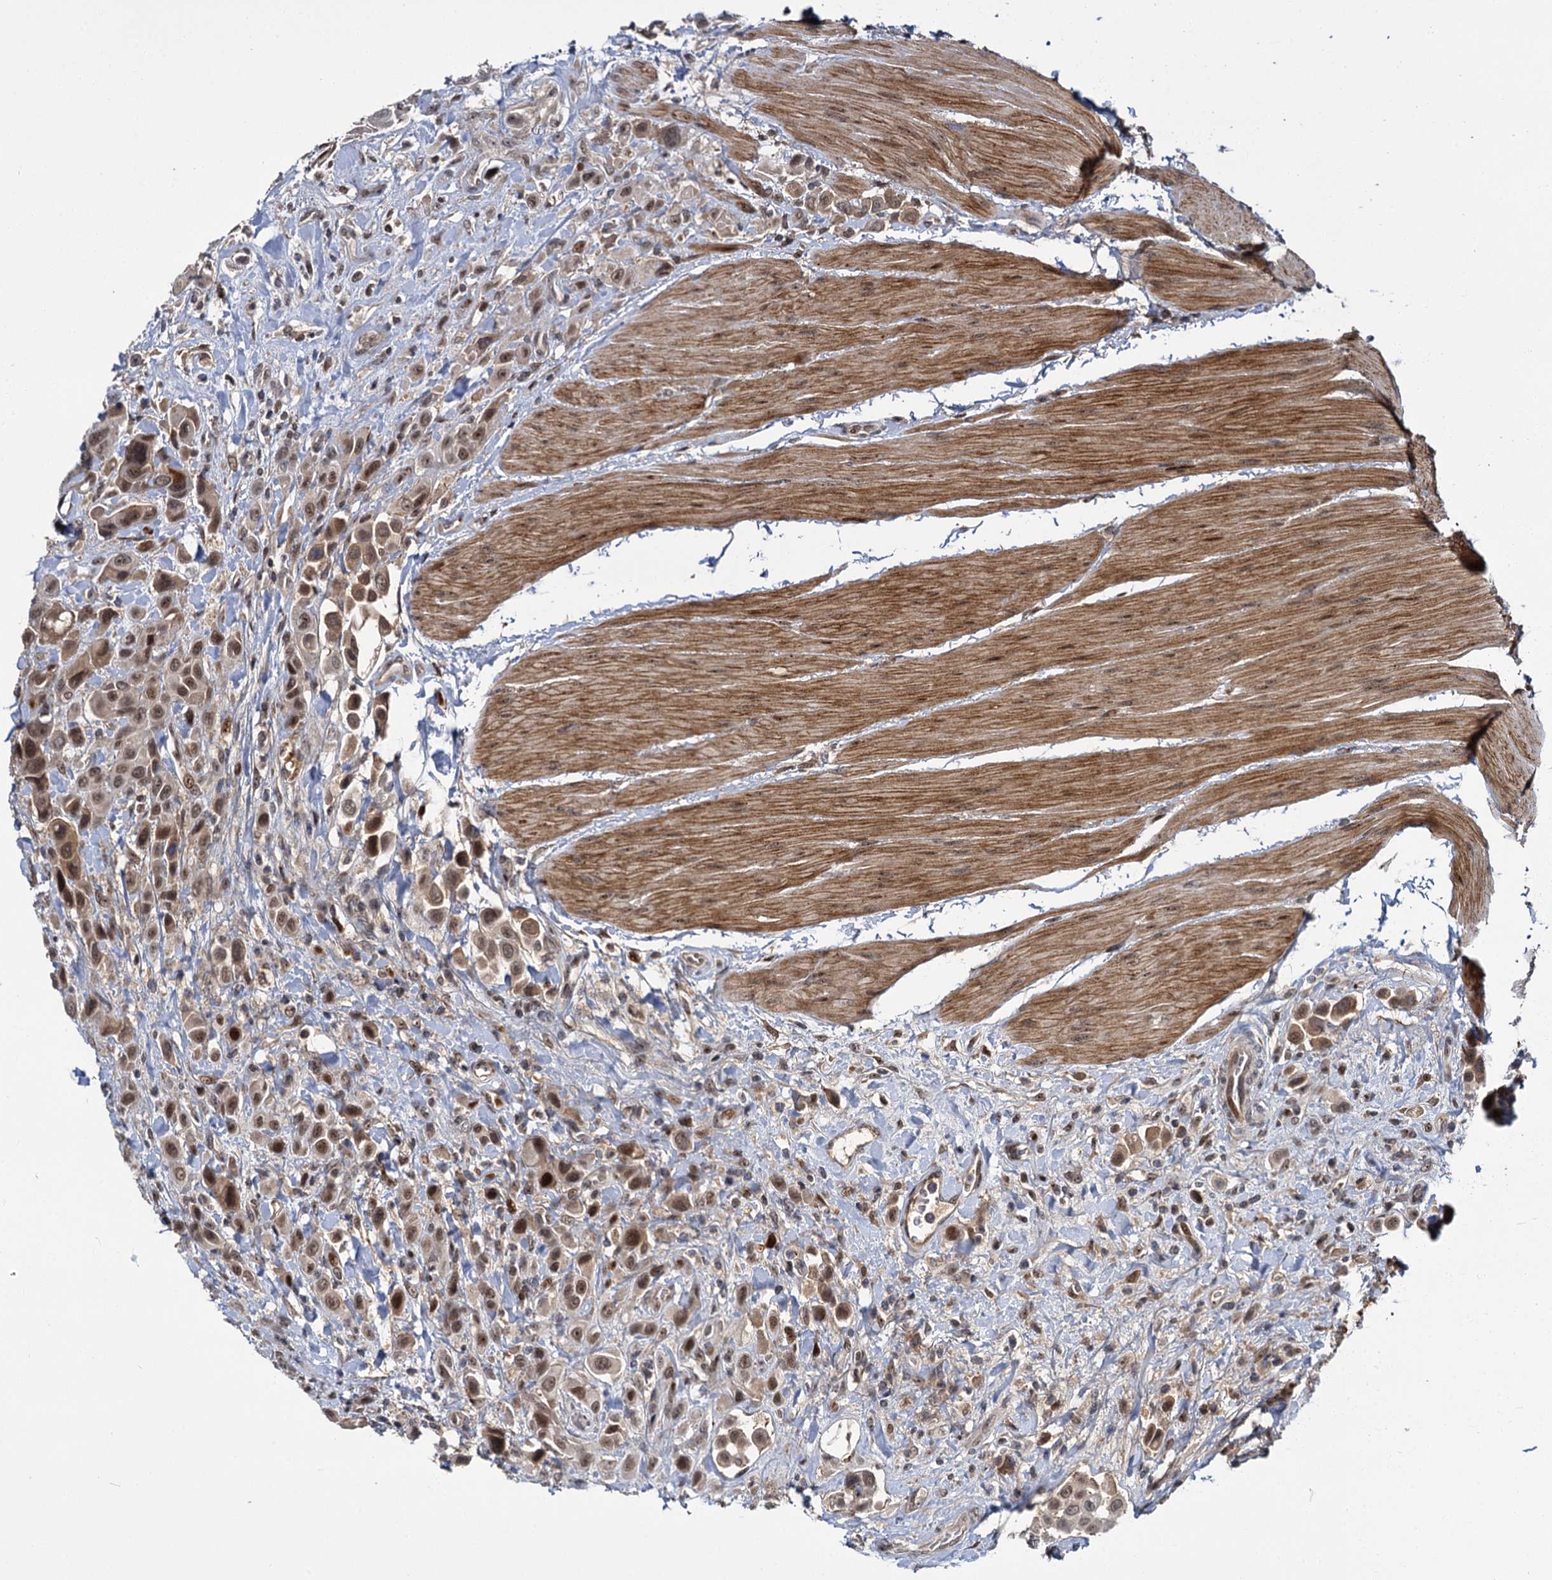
{"staining": {"intensity": "moderate", "quantity": ">75%", "location": "cytoplasmic/membranous,nuclear"}, "tissue": "urothelial cancer", "cell_type": "Tumor cells", "image_type": "cancer", "snomed": [{"axis": "morphology", "description": "Urothelial carcinoma, High grade"}, {"axis": "topography", "description": "Urinary bladder"}], "caption": "Urothelial cancer stained for a protein reveals moderate cytoplasmic/membranous and nuclear positivity in tumor cells.", "gene": "MBD6", "patient": {"sex": "male", "age": 50}}